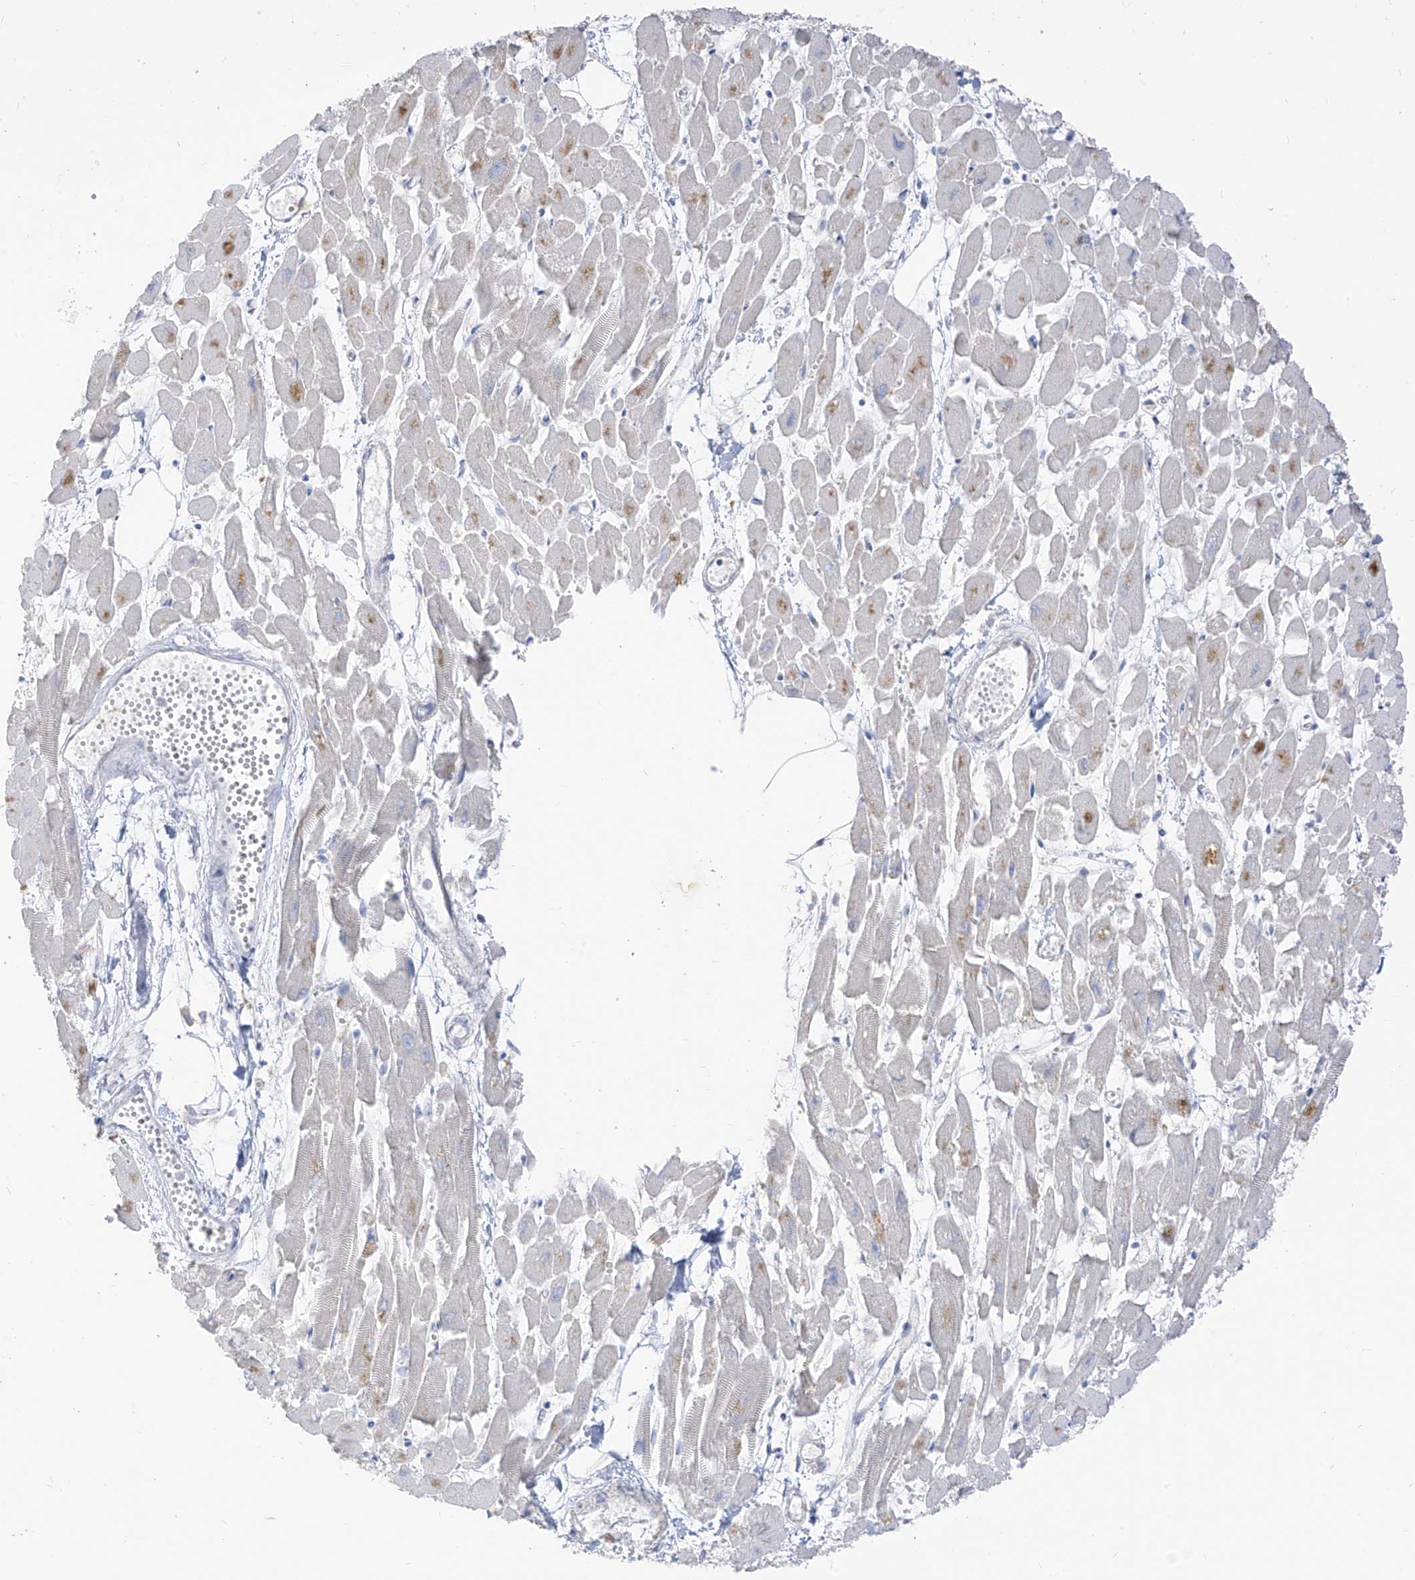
{"staining": {"intensity": "negative", "quantity": "none", "location": "none"}, "tissue": "heart muscle", "cell_type": "Cardiomyocytes", "image_type": "normal", "snomed": [{"axis": "morphology", "description": "Normal tissue, NOS"}, {"axis": "topography", "description": "Heart"}], "caption": "High magnification brightfield microscopy of unremarkable heart muscle stained with DAB (brown) and counterstained with hematoxylin (blue): cardiomyocytes show no significant staining. (Brightfield microscopy of DAB immunohistochemistry (IHC) at high magnification).", "gene": "ARHGEF40", "patient": {"sex": "female", "age": 64}}